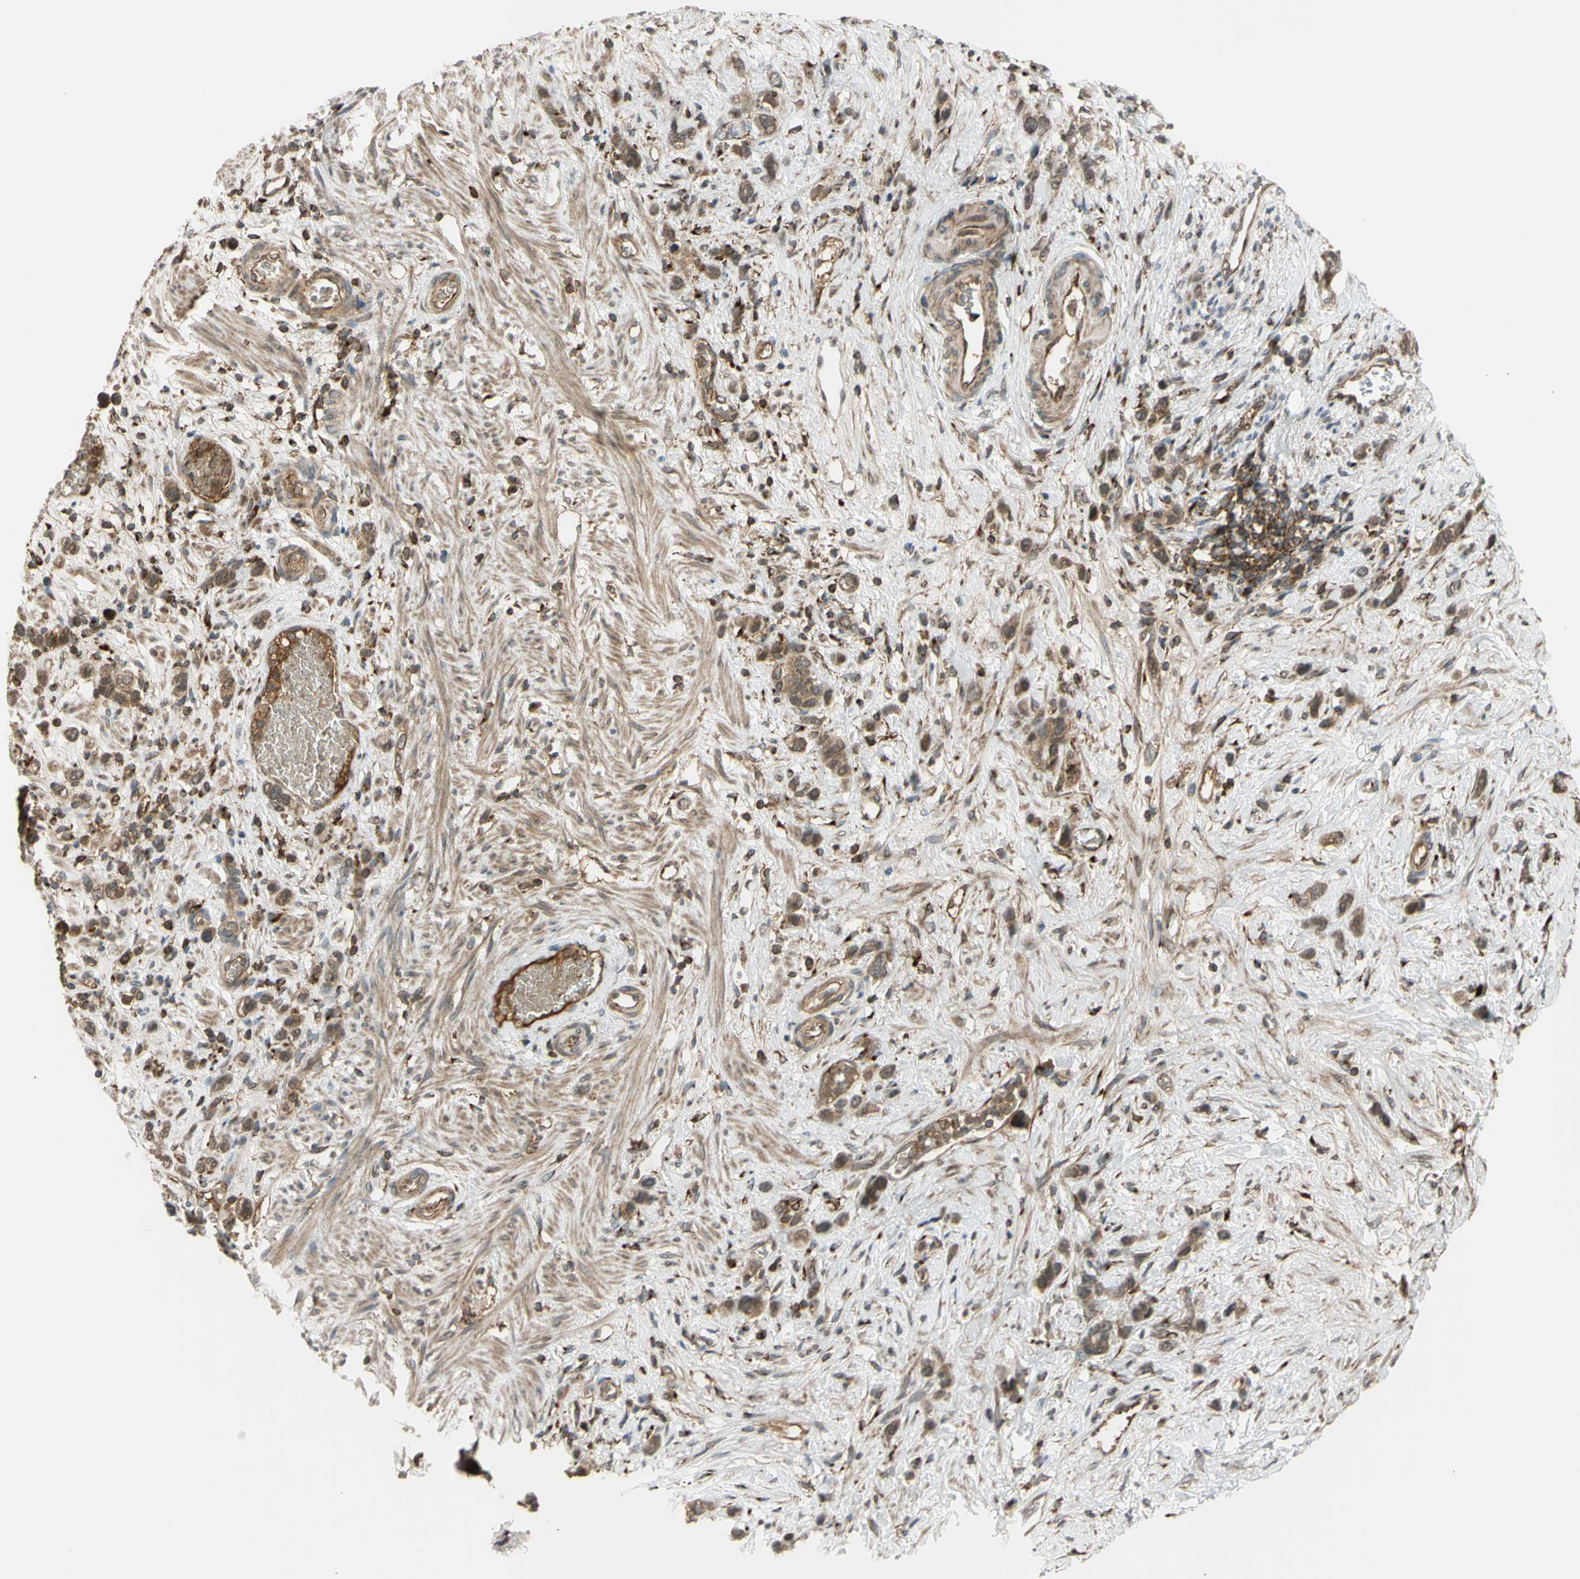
{"staining": {"intensity": "weak", "quantity": ">75%", "location": "cytoplasmic/membranous"}, "tissue": "stomach cancer", "cell_type": "Tumor cells", "image_type": "cancer", "snomed": [{"axis": "morphology", "description": "Adenocarcinoma, NOS"}, {"axis": "morphology", "description": "Adenocarcinoma, High grade"}, {"axis": "topography", "description": "Stomach, upper"}, {"axis": "topography", "description": "Stomach, lower"}], "caption": "This is an image of immunohistochemistry staining of stomach cancer (high-grade adenocarcinoma), which shows weak staining in the cytoplasmic/membranous of tumor cells.", "gene": "FLII", "patient": {"sex": "female", "age": 65}}